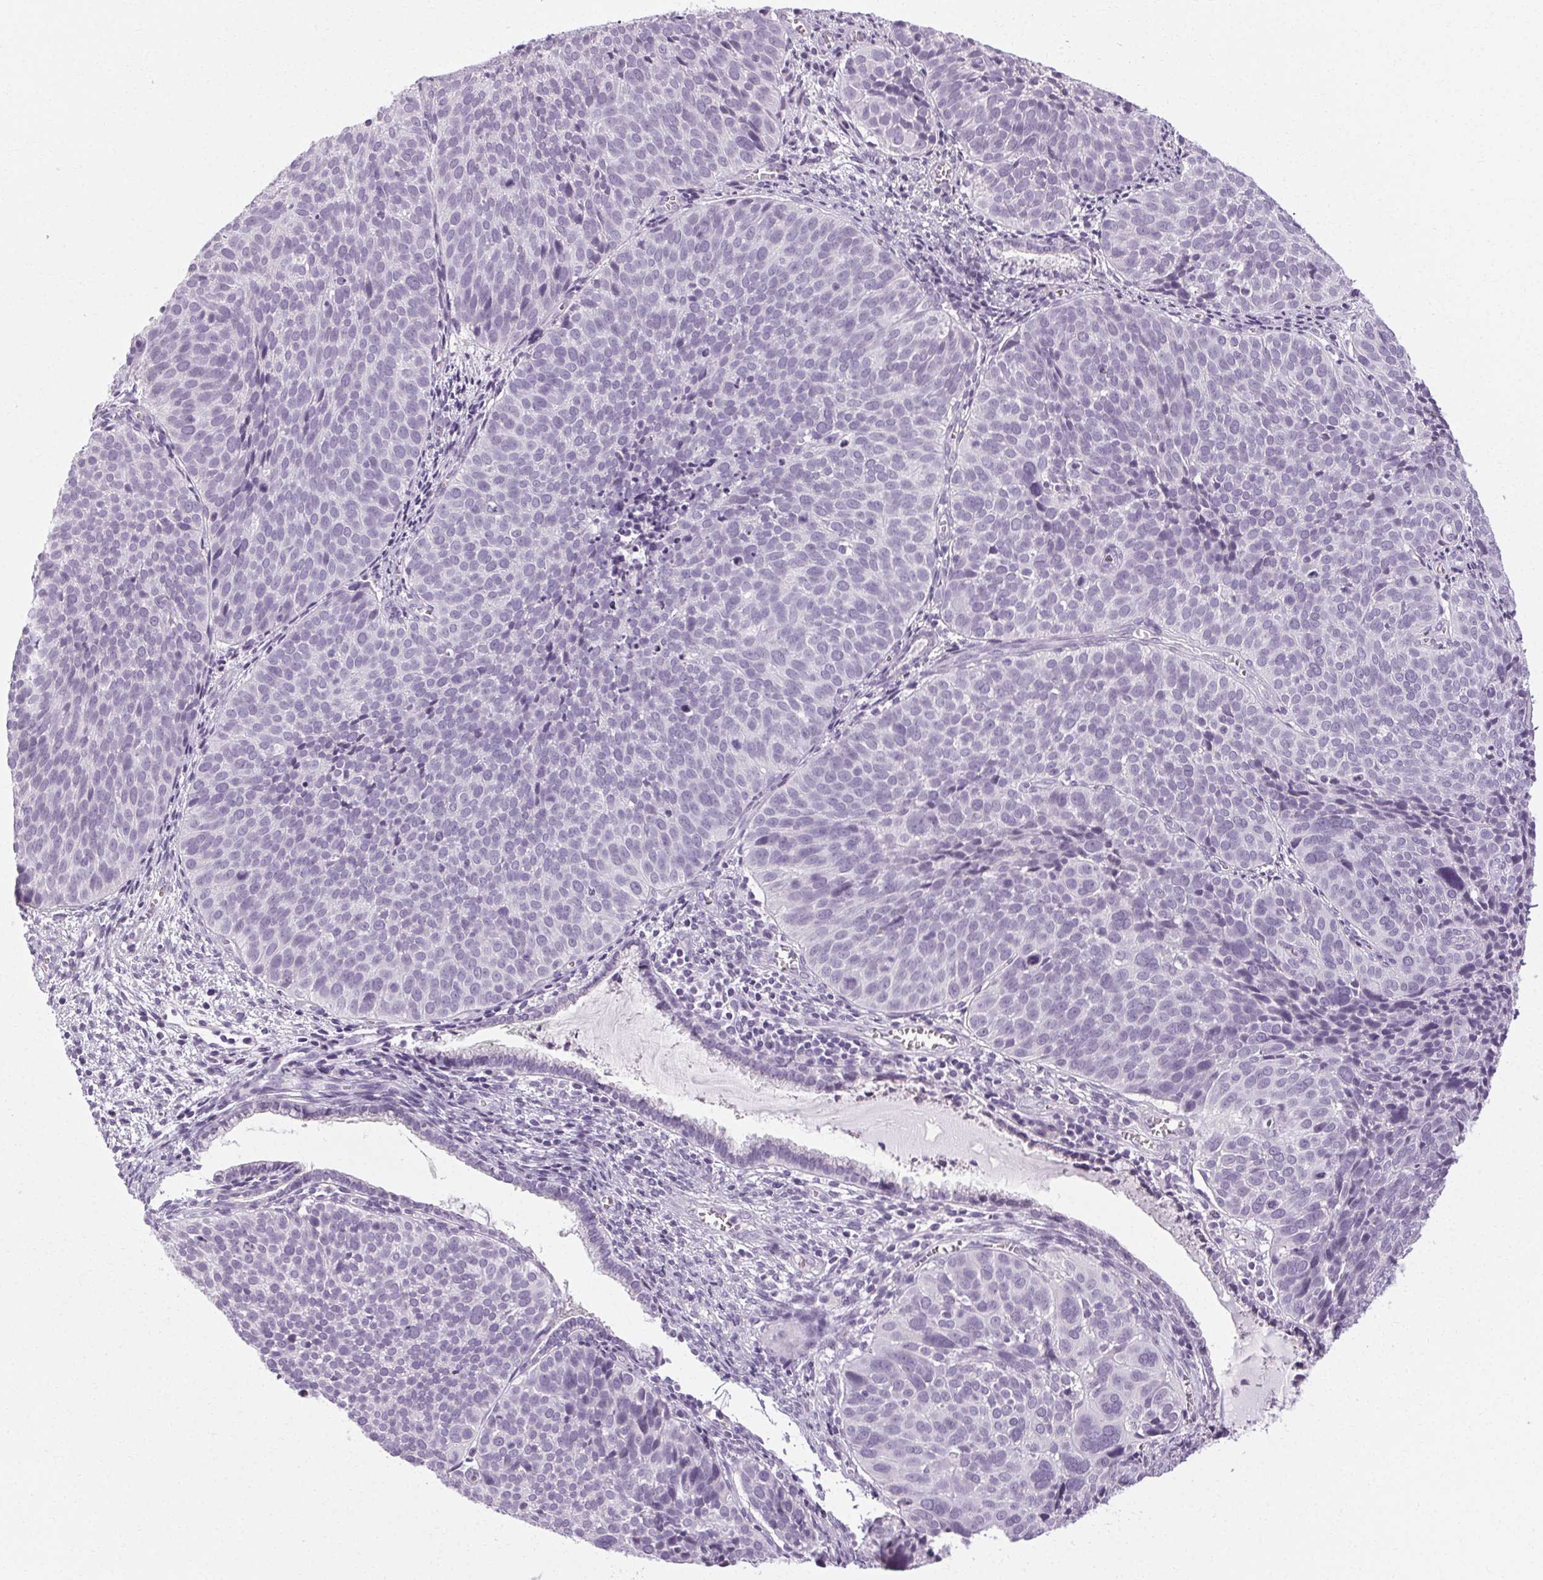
{"staining": {"intensity": "negative", "quantity": "none", "location": "none"}, "tissue": "cervical cancer", "cell_type": "Tumor cells", "image_type": "cancer", "snomed": [{"axis": "morphology", "description": "Squamous cell carcinoma, NOS"}, {"axis": "topography", "description": "Cervix"}], "caption": "Squamous cell carcinoma (cervical) stained for a protein using immunohistochemistry reveals no expression tumor cells.", "gene": "POMC", "patient": {"sex": "female", "age": 39}}